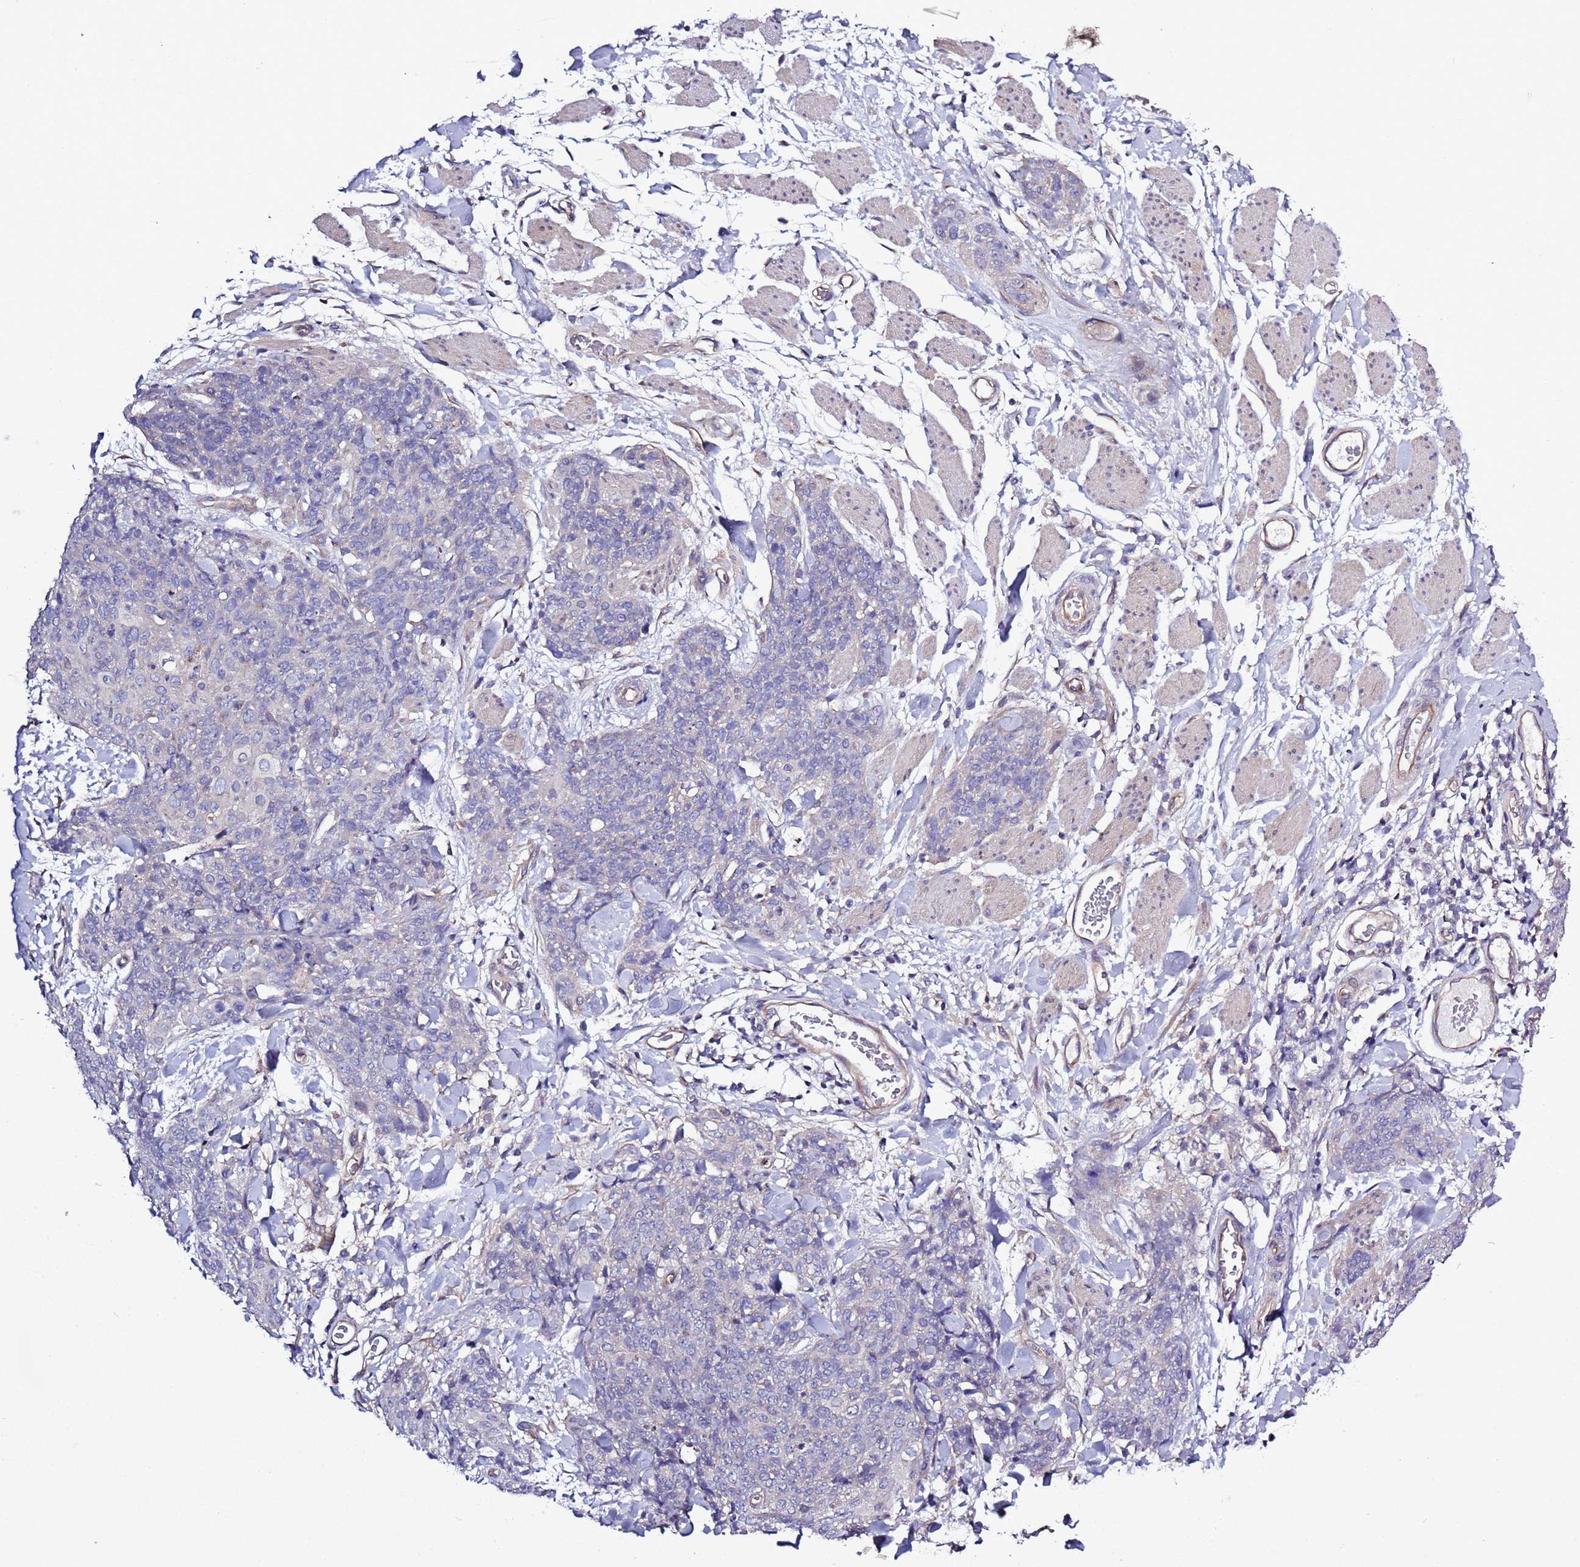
{"staining": {"intensity": "negative", "quantity": "none", "location": "none"}, "tissue": "skin cancer", "cell_type": "Tumor cells", "image_type": "cancer", "snomed": [{"axis": "morphology", "description": "Squamous cell carcinoma, NOS"}, {"axis": "topography", "description": "Skin"}, {"axis": "topography", "description": "Vulva"}], "caption": "Histopathology image shows no significant protein expression in tumor cells of skin cancer.", "gene": "SPCS1", "patient": {"sex": "female", "age": 85}}